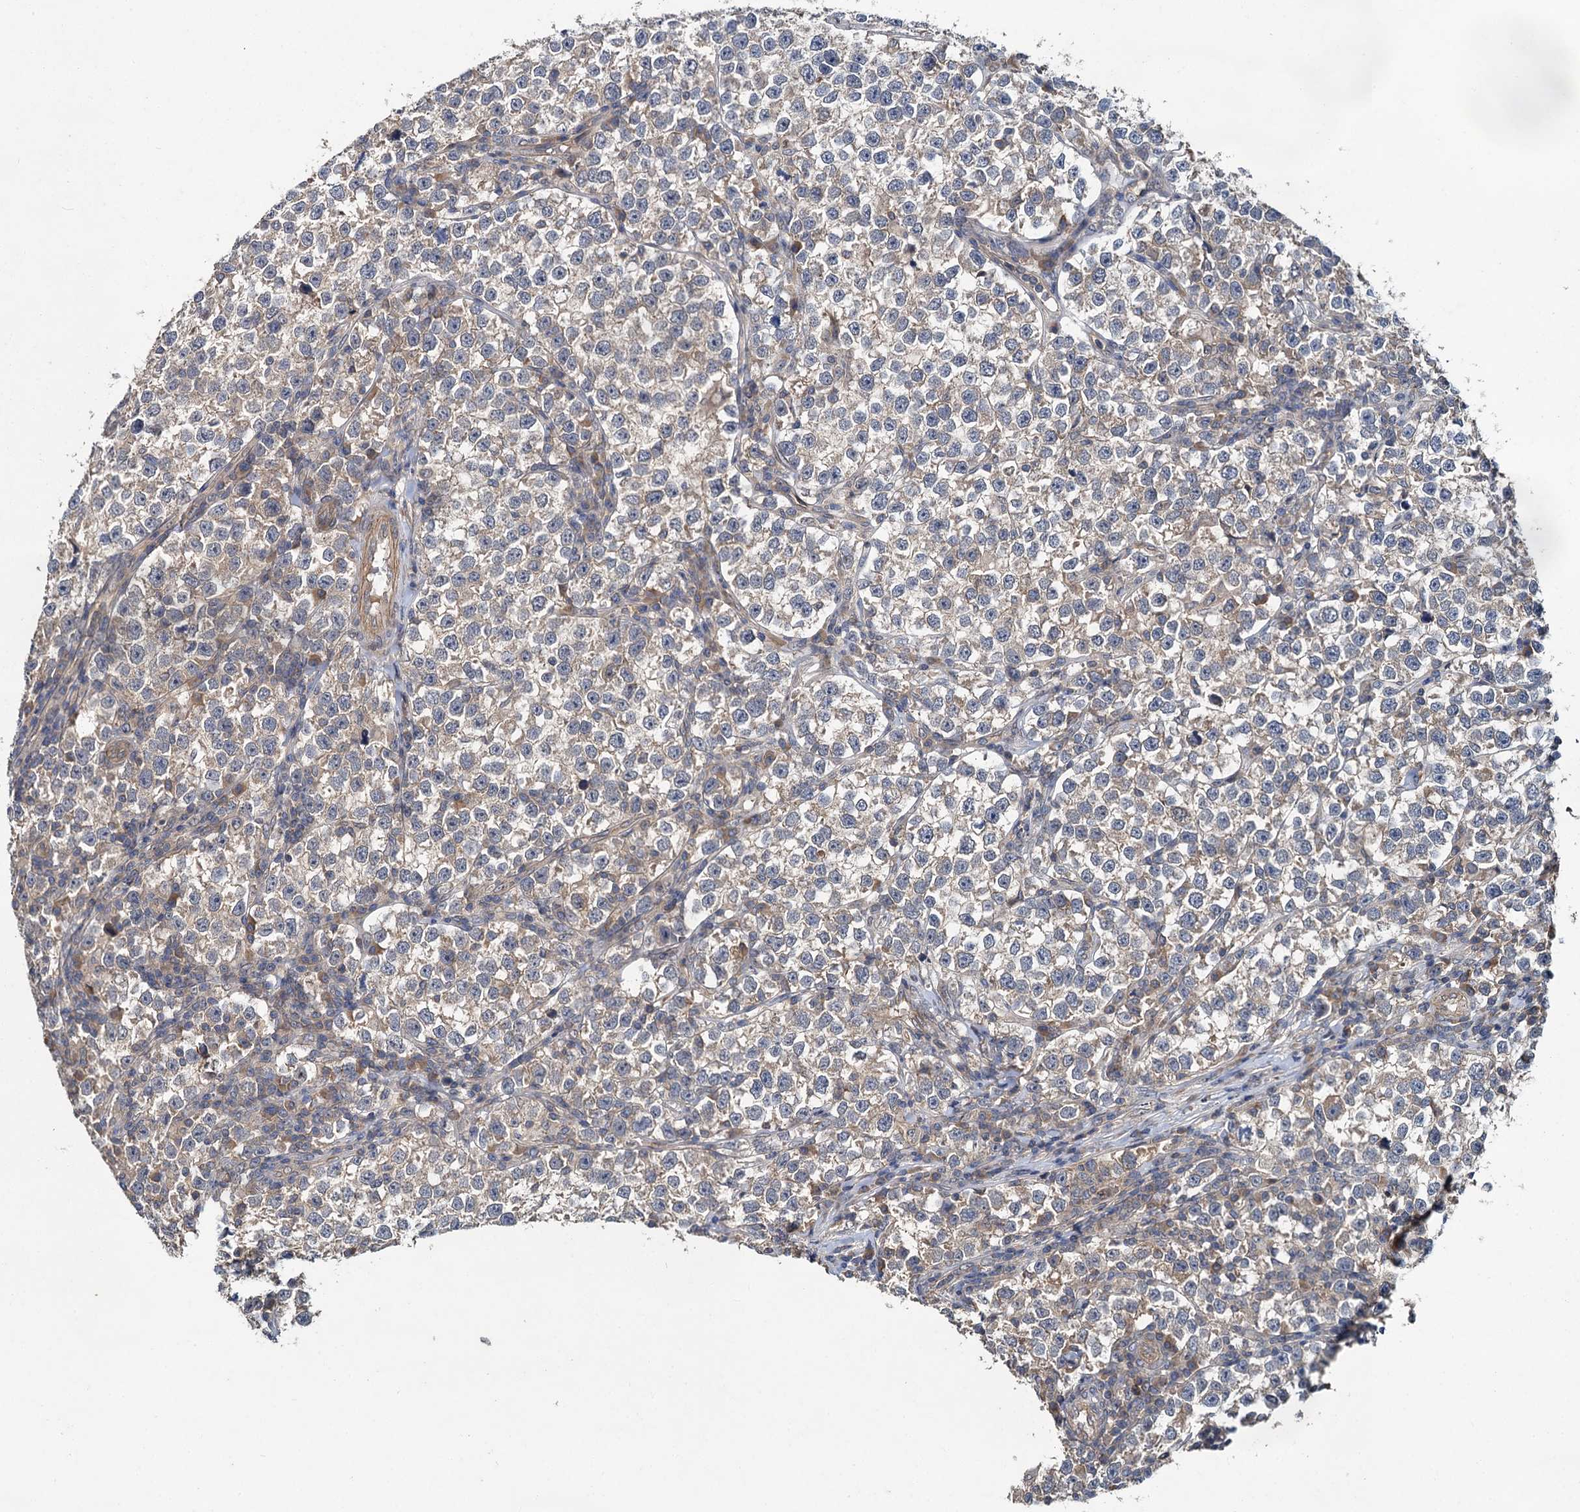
{"staining": {"intensity": "negative", "quantity": "none", "location": "none"}, "tissue": "testis cancer", "cell_type": "Tumor cells", "image_type": "cancer", "snomed": [{"axis": "morphology", "description": "Normal tissue, NOS"}, {"axis": "morphology", "description": "Seminoma, NOS"}, {"axis": "topography", "description": "Testis"}], "caption": "This is a image of IHC staining of testis seminoma, which shows no expression in tumor cells.", "gene": "ZNF324", "patient": {"sex": "male", "age": 43}}